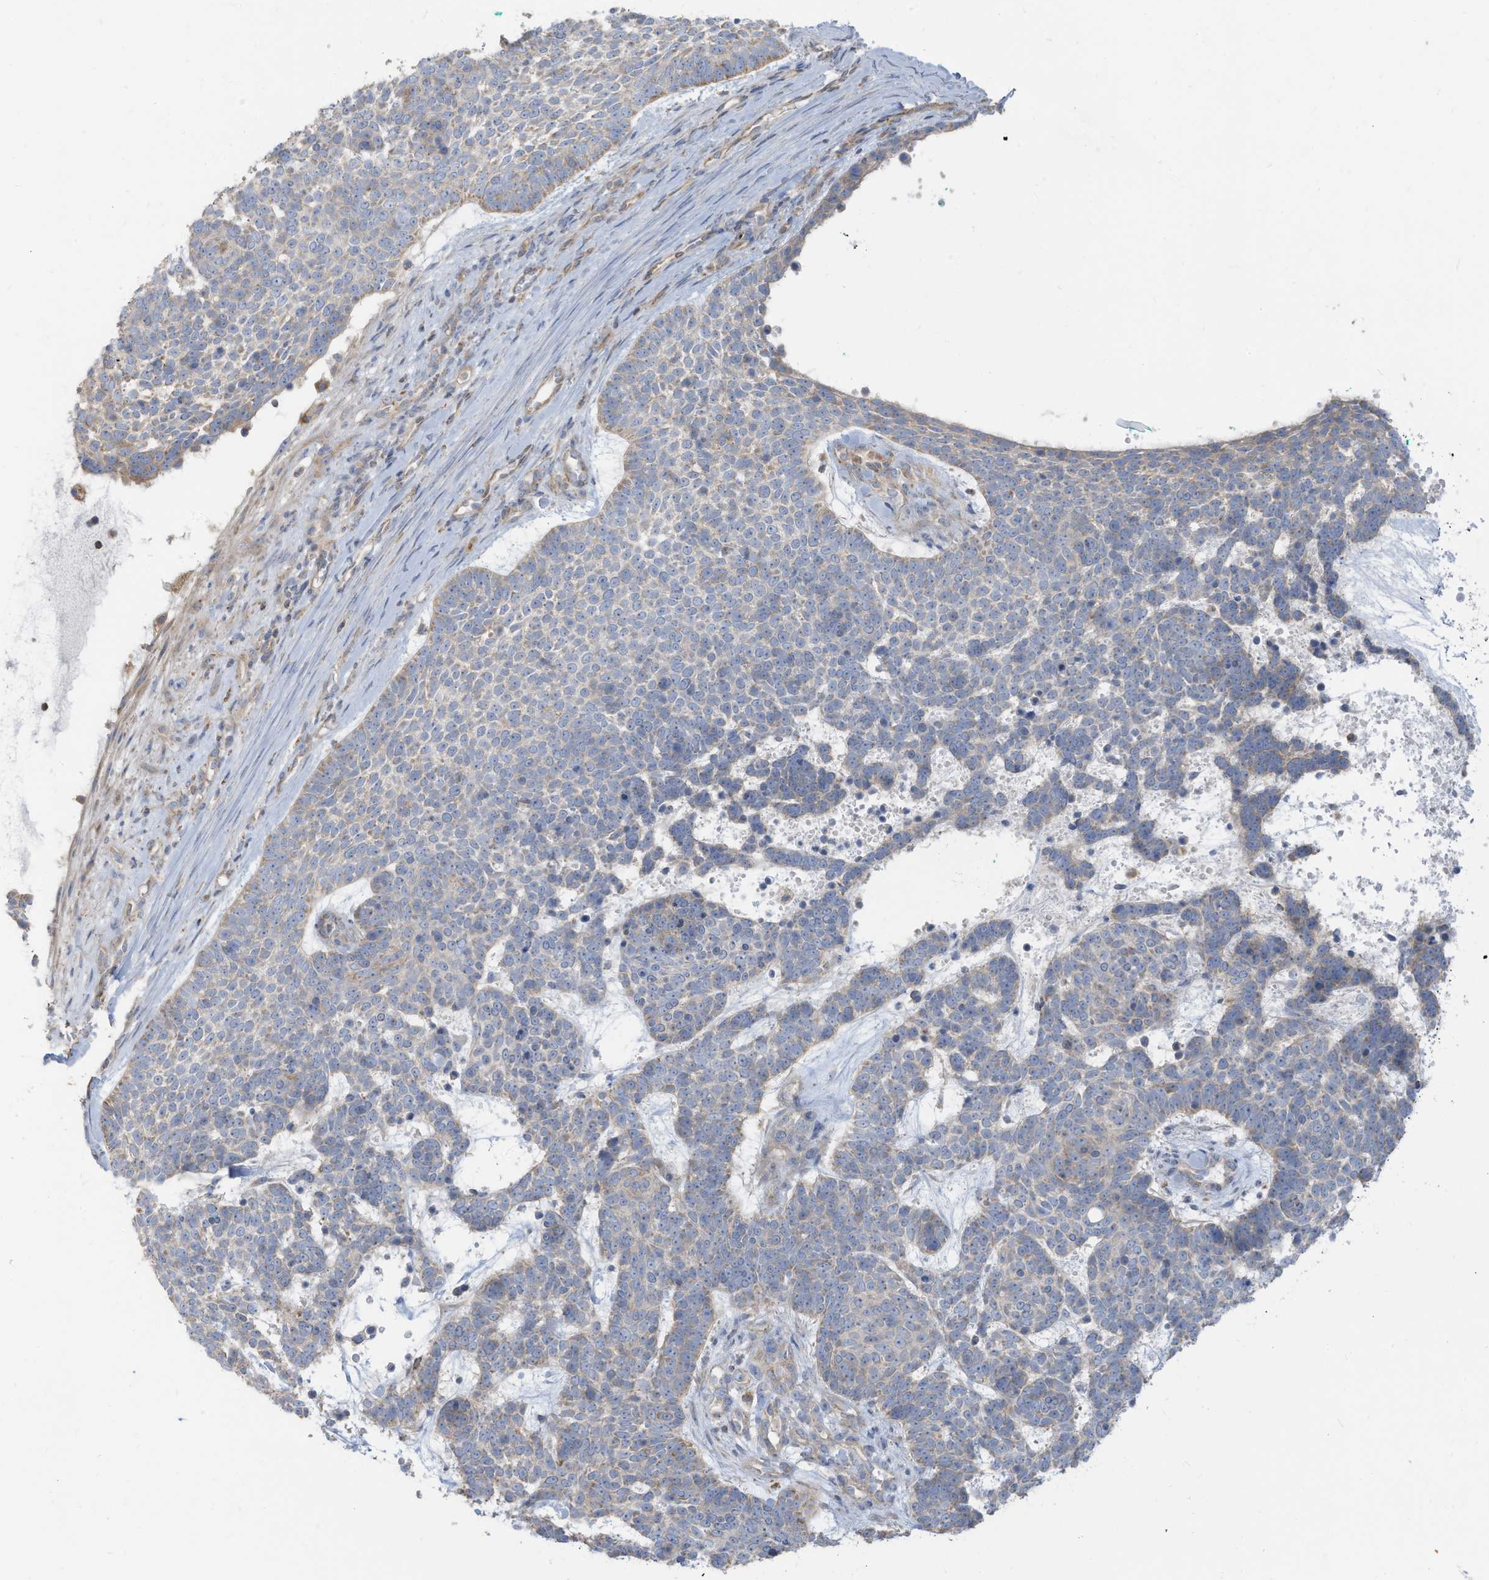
{"staining": {"intensity": "negative", "quantity": "none", "location": "none"}, "tissue": "skin cancer", "cell_type": "Tumor cells", "image_type": "cancer", "snomed": [{"axis": "morphology", "description": "Basal cell carcinoma"}, {"axis": "topography", "description": "Skin"}], "caption": "Human skin basal cell carcinoma stained for a protein using IHC reveals no expression in tumor cells.", "gene": "GTPBP2", "patient": {"sex": "female", "age": 81}}